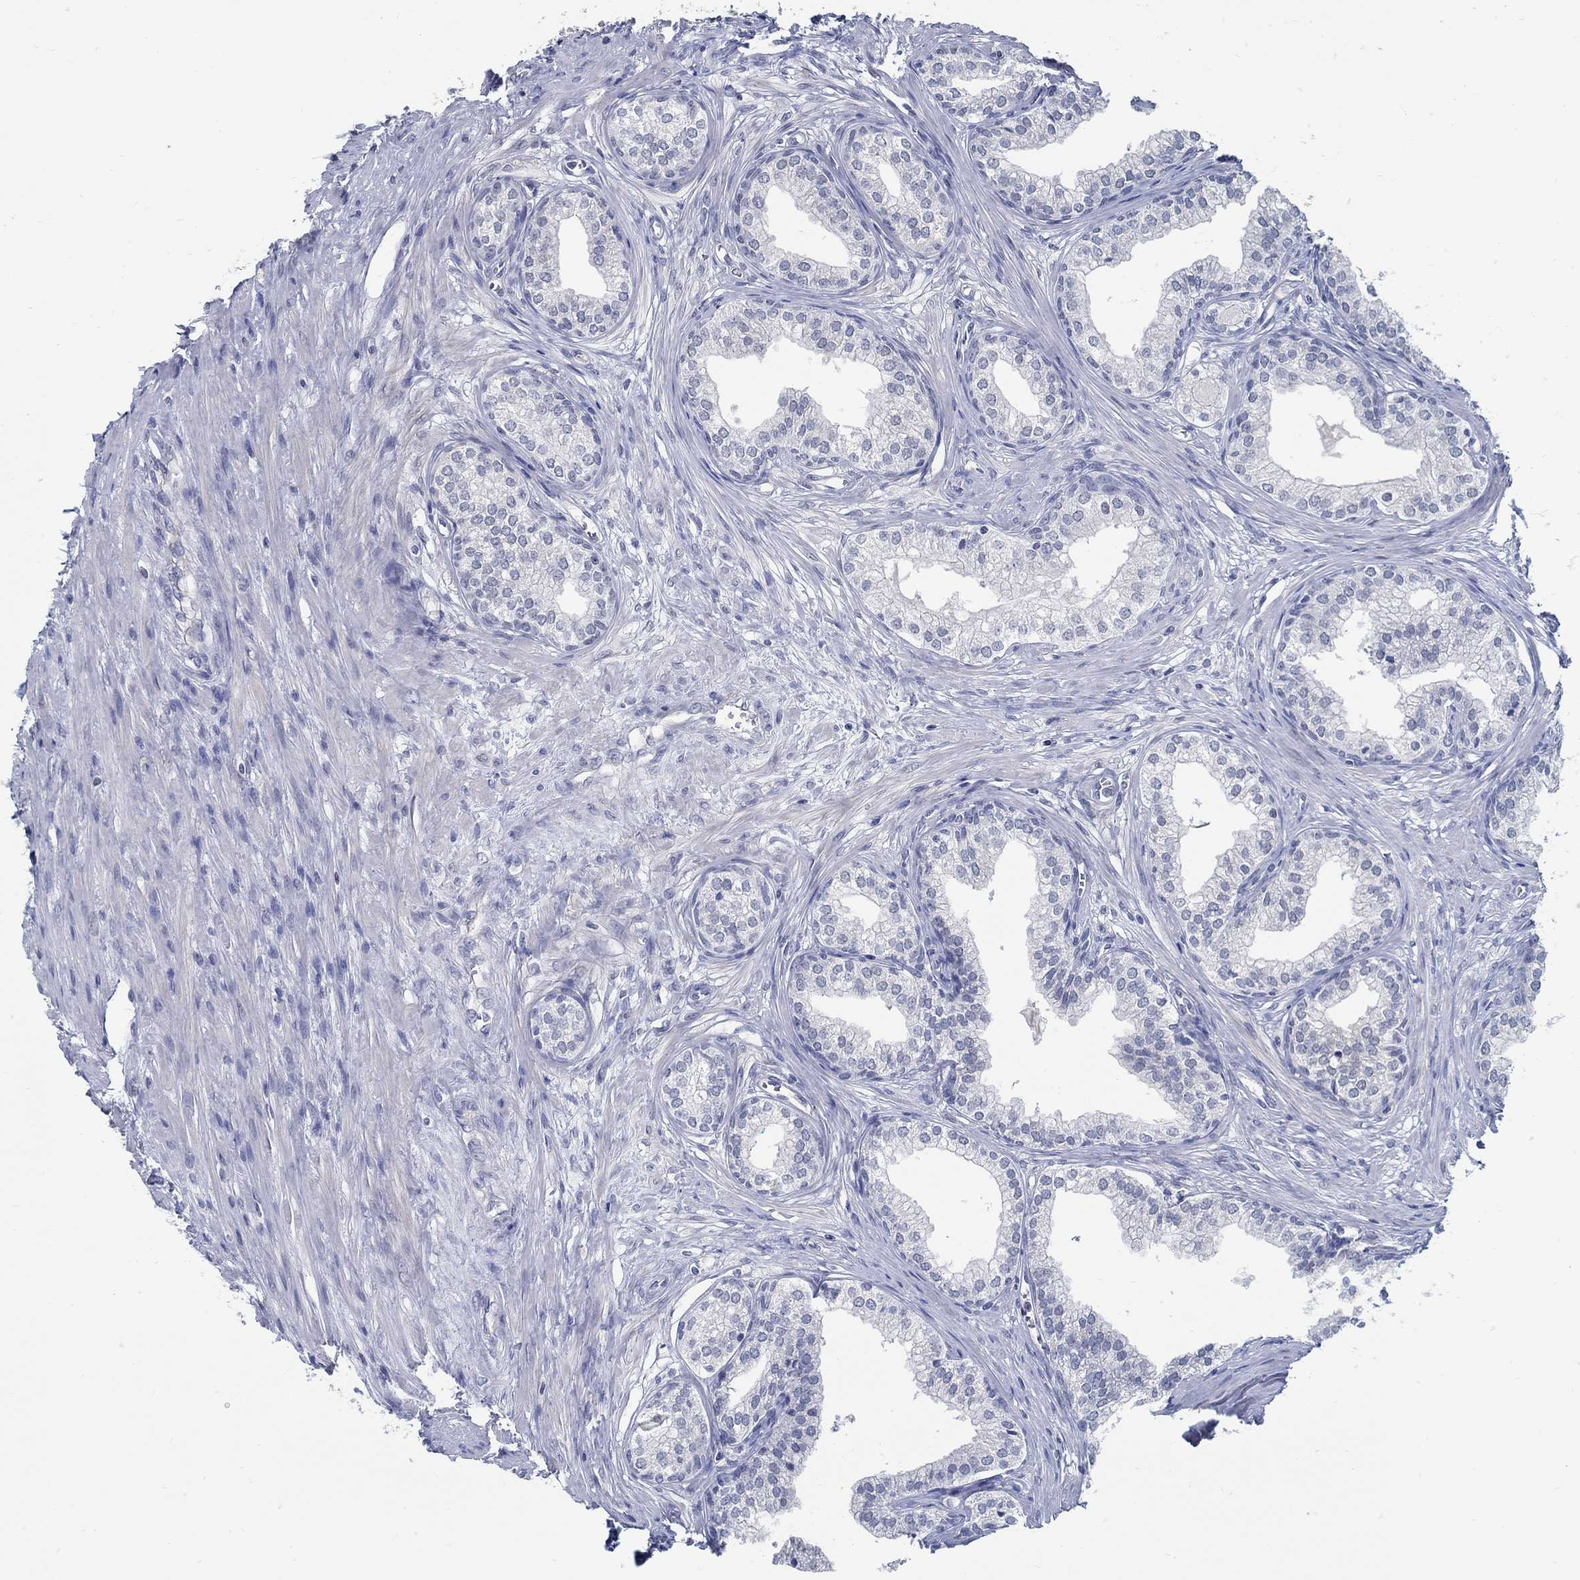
{"staining": {"intensity": "negative", "quantity": "none", "location": "none"}, "tissue": "prostate", "cell_type": "Glandular cells", "image_type": "normal", "snomed": [{"axis": "morphology", "description": "Normal tissue, NOS"}, {"axis": "topography", "description": "Prostate"}], "caption": "IHC of normal prostate displays no staining in glandular cells.", "gene": "PCDH11X", "patient": {"sex": "male", "age": 65}}